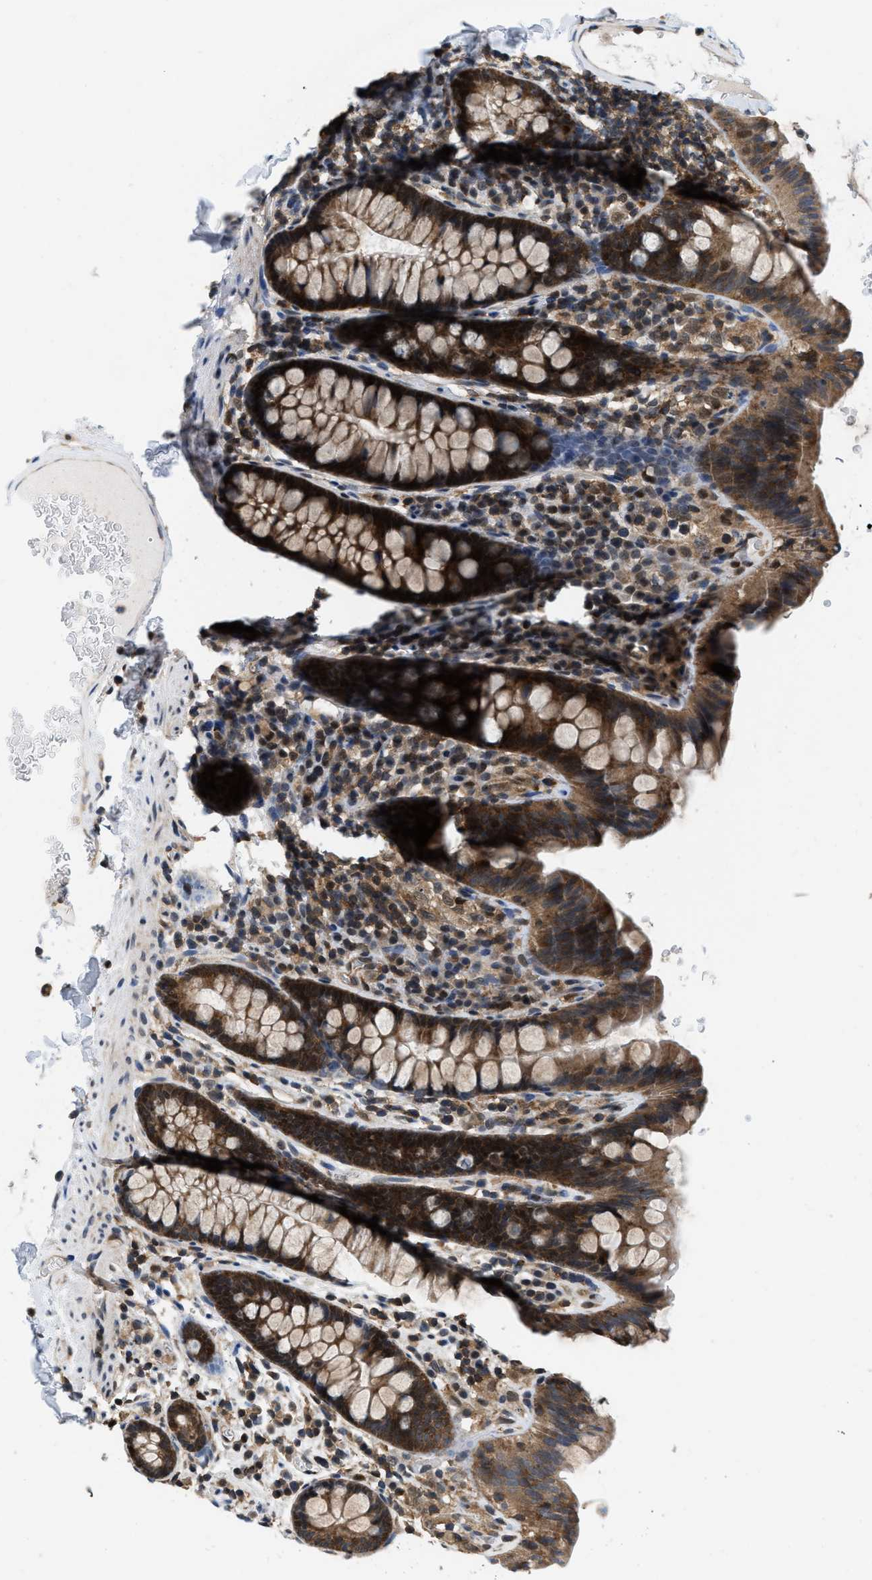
{"staining": {"intensity": "moderate", "quantity": ">75%", "location": "nuclear"}, "tissue": "colon", "cell_type": "Endothelial cells", "image_type": "normal", "snomed": [{"axis": "morphology", "description": "Normal tissue, NOS"}, {"axis": "topography", "description": "Colon"}], "caption": "Immunohistochemistry histopathology image of unremarkable human colon stained for a protein (brown), which demonstrates medium levels of moderate nuclear positivity in about >75% of endothelial cells.", "gene": "ATF7IP", "patient": {"sex": "female", "age": 80}}